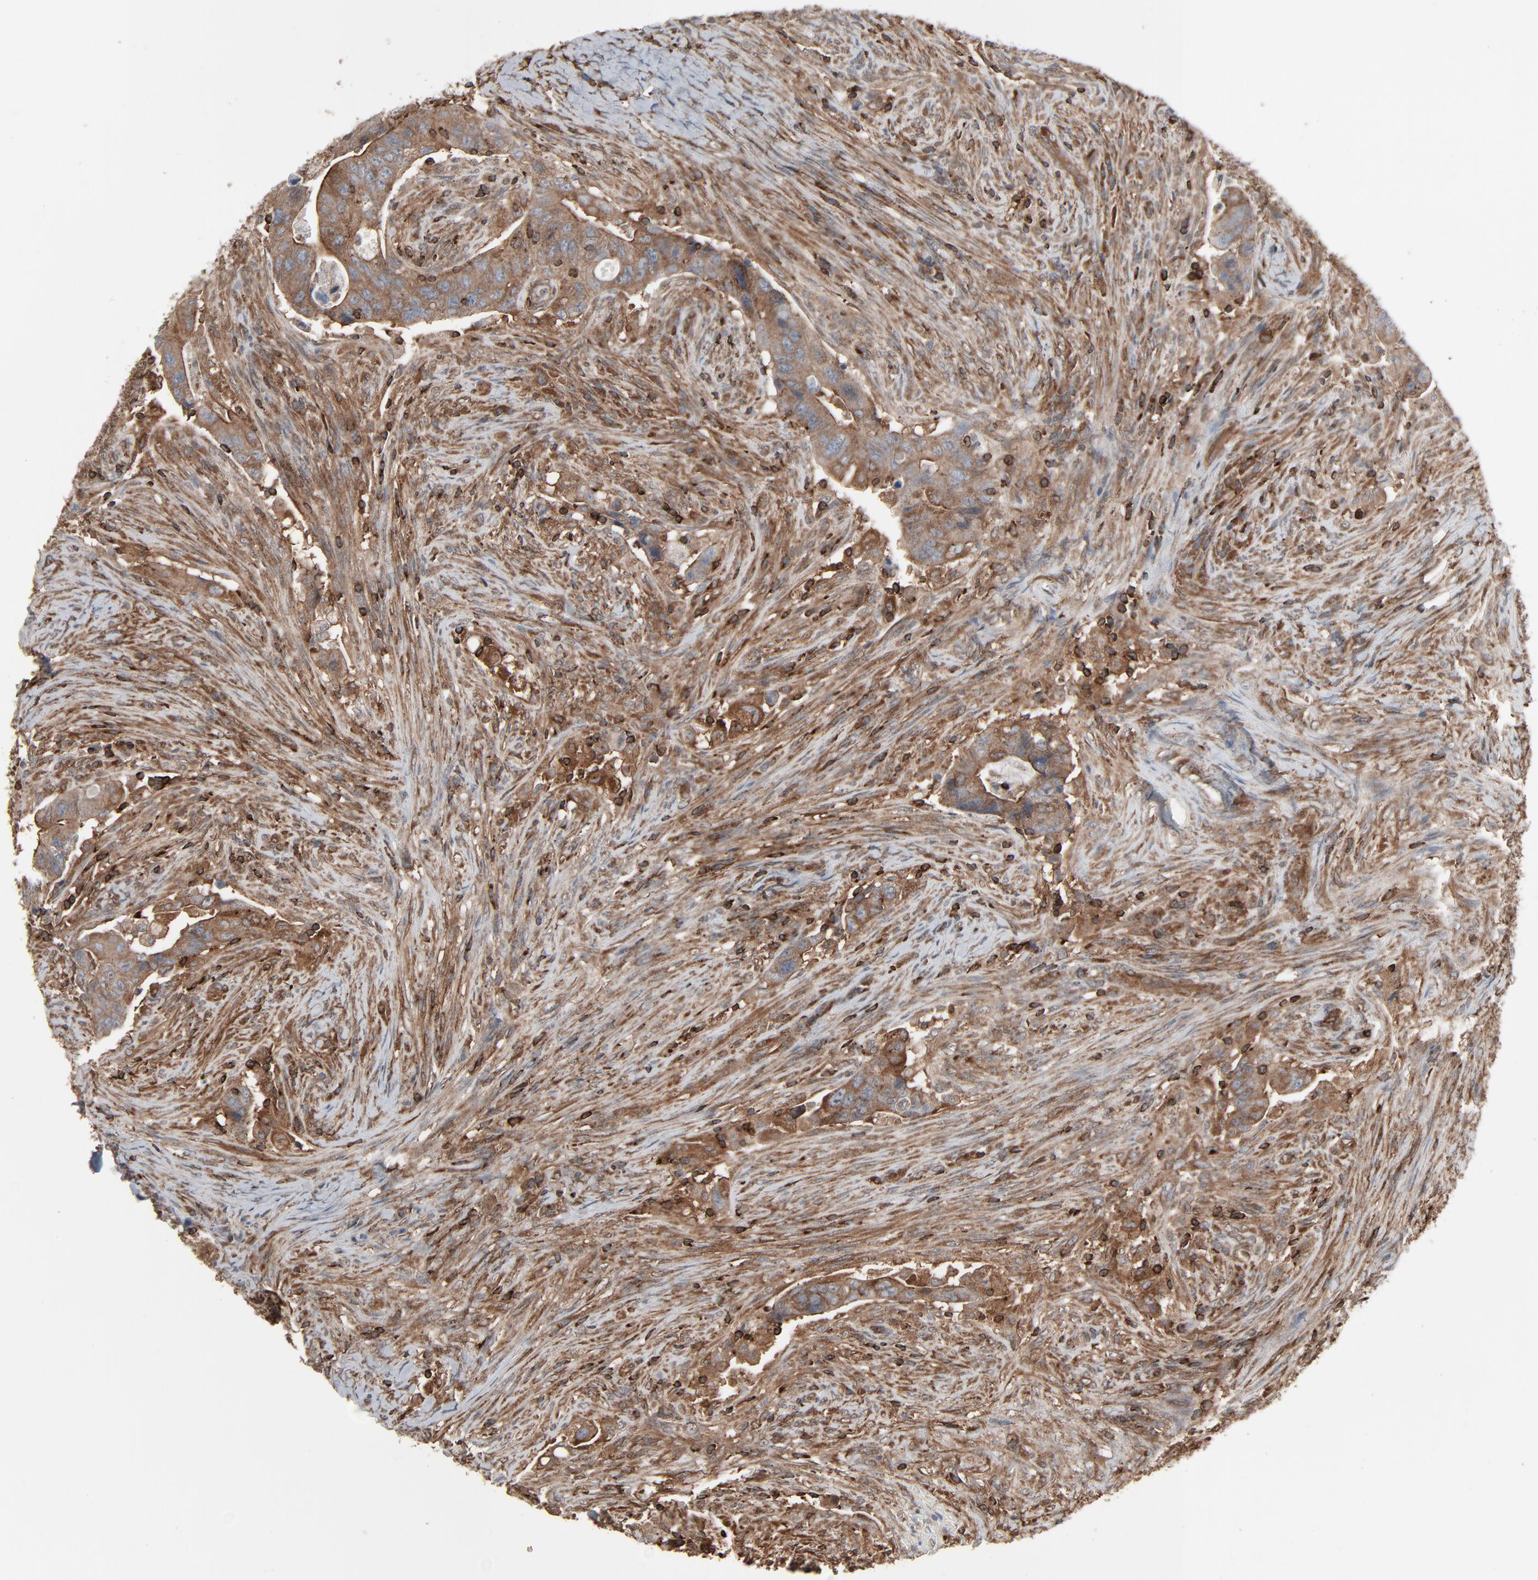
{"staining": {"intensity": "moderate", "quantity": ">75%", "location": "cytoplasmic/membranous"}, "tissue": "colorectal cancer", "cell_type": "Tumor cells", "image_type": "cancer", "snomed": [{"axis": "morphology", "description": "Adenocarcinoma, NOS"}, {"axis": "topography", "description": "Rectum"}], "caption": "Colorectal adenocarcinoma stained with DAB immunohistochemistry (IHC) exhibits medium levels of moderate cytoplasmic/membranous staining in about >75% of tumor cells. Nuclei are stained in blue.", "gene": "OPTN", "patient": {"sex": "female", "age": 71}}